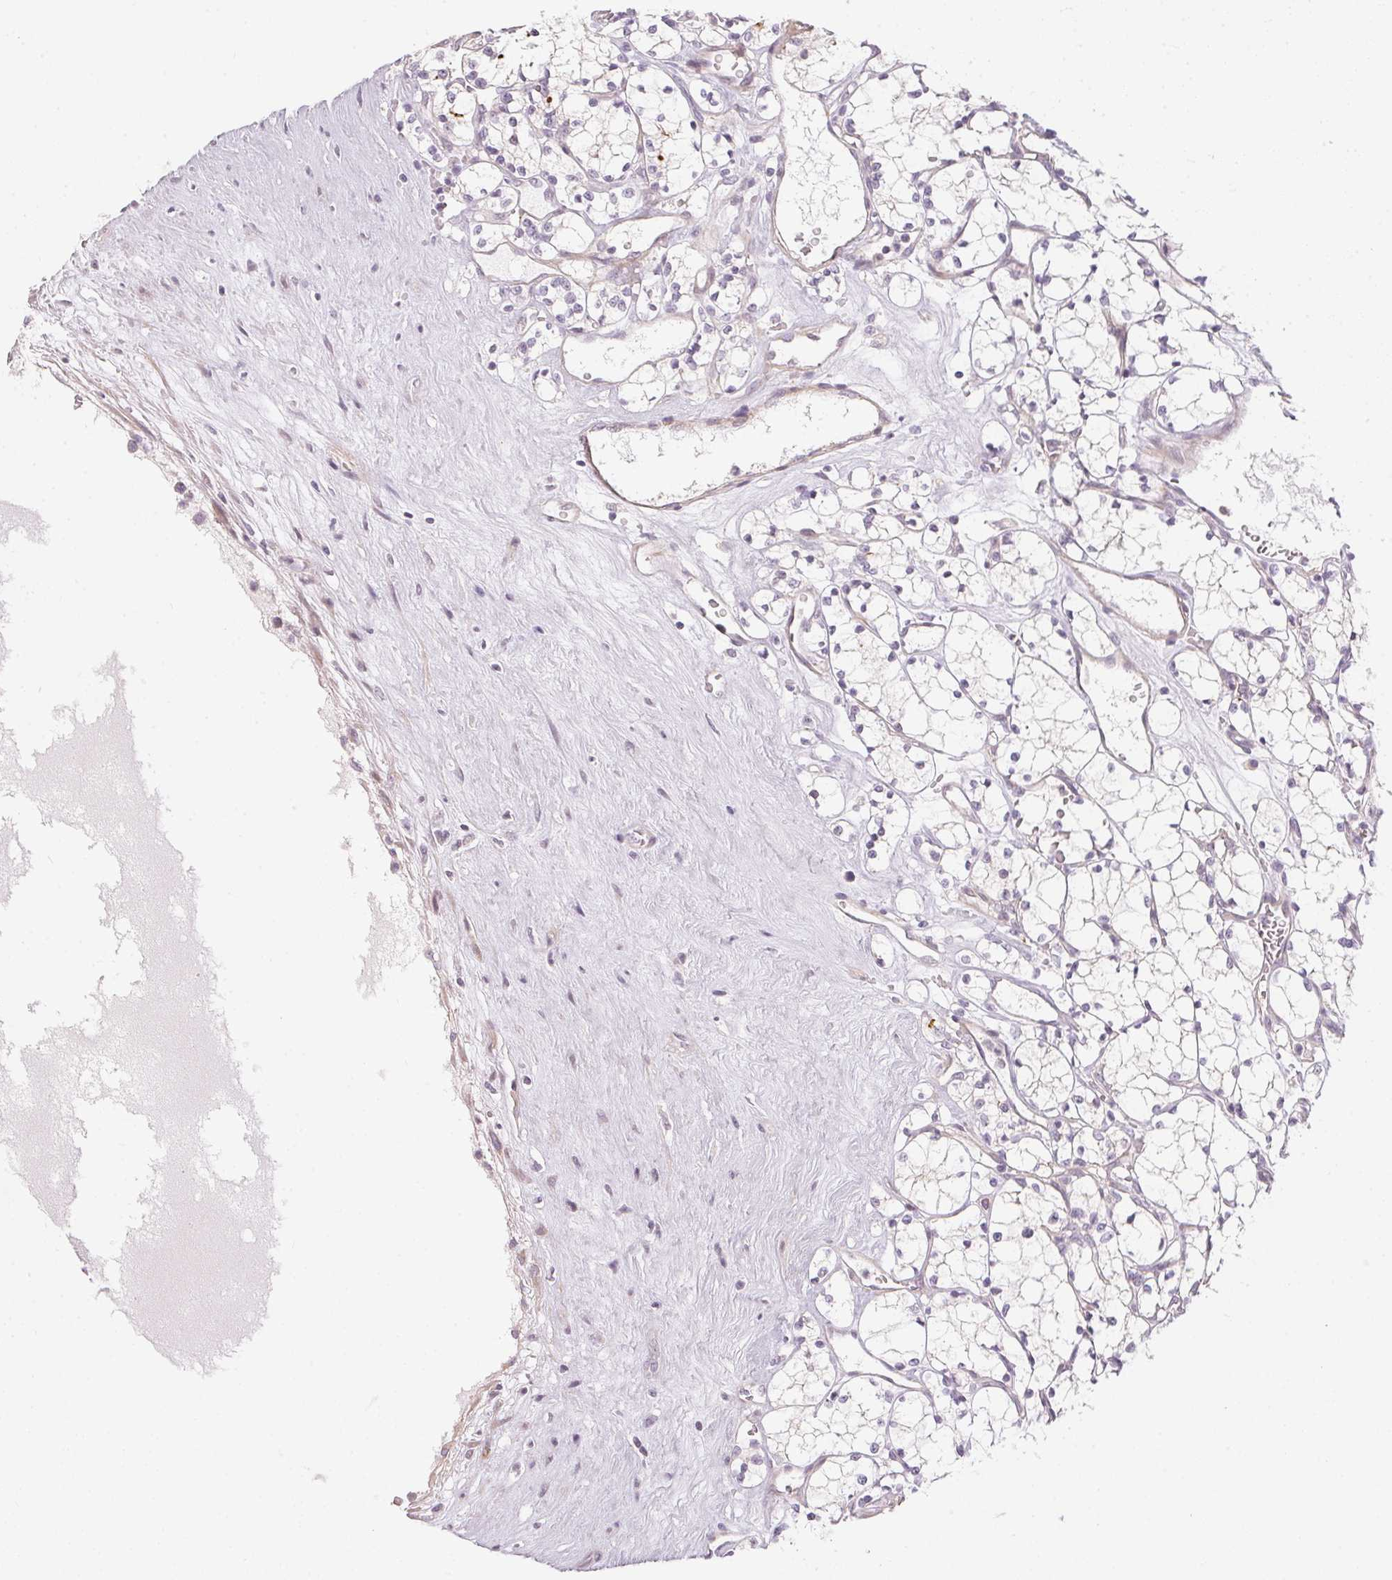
{"staining": {"intensity": "negative", "quantity": "none", "location": "none"}, "tissue": "renal cancer", "cell_type": "Tumor cells", "image_type": "cancer", "snomed": [{"axis": "morphology", "description": "Adenocarcinoma, NOS"}, {"axis": "topography", "description": "Kidney"}], "caption": "An image of renal adenocarcinoma stained for a protein displays no brown staining in tumor cells.", "gene": "GDAP1L1", "patient": {"sex": "female", "age": 69}}